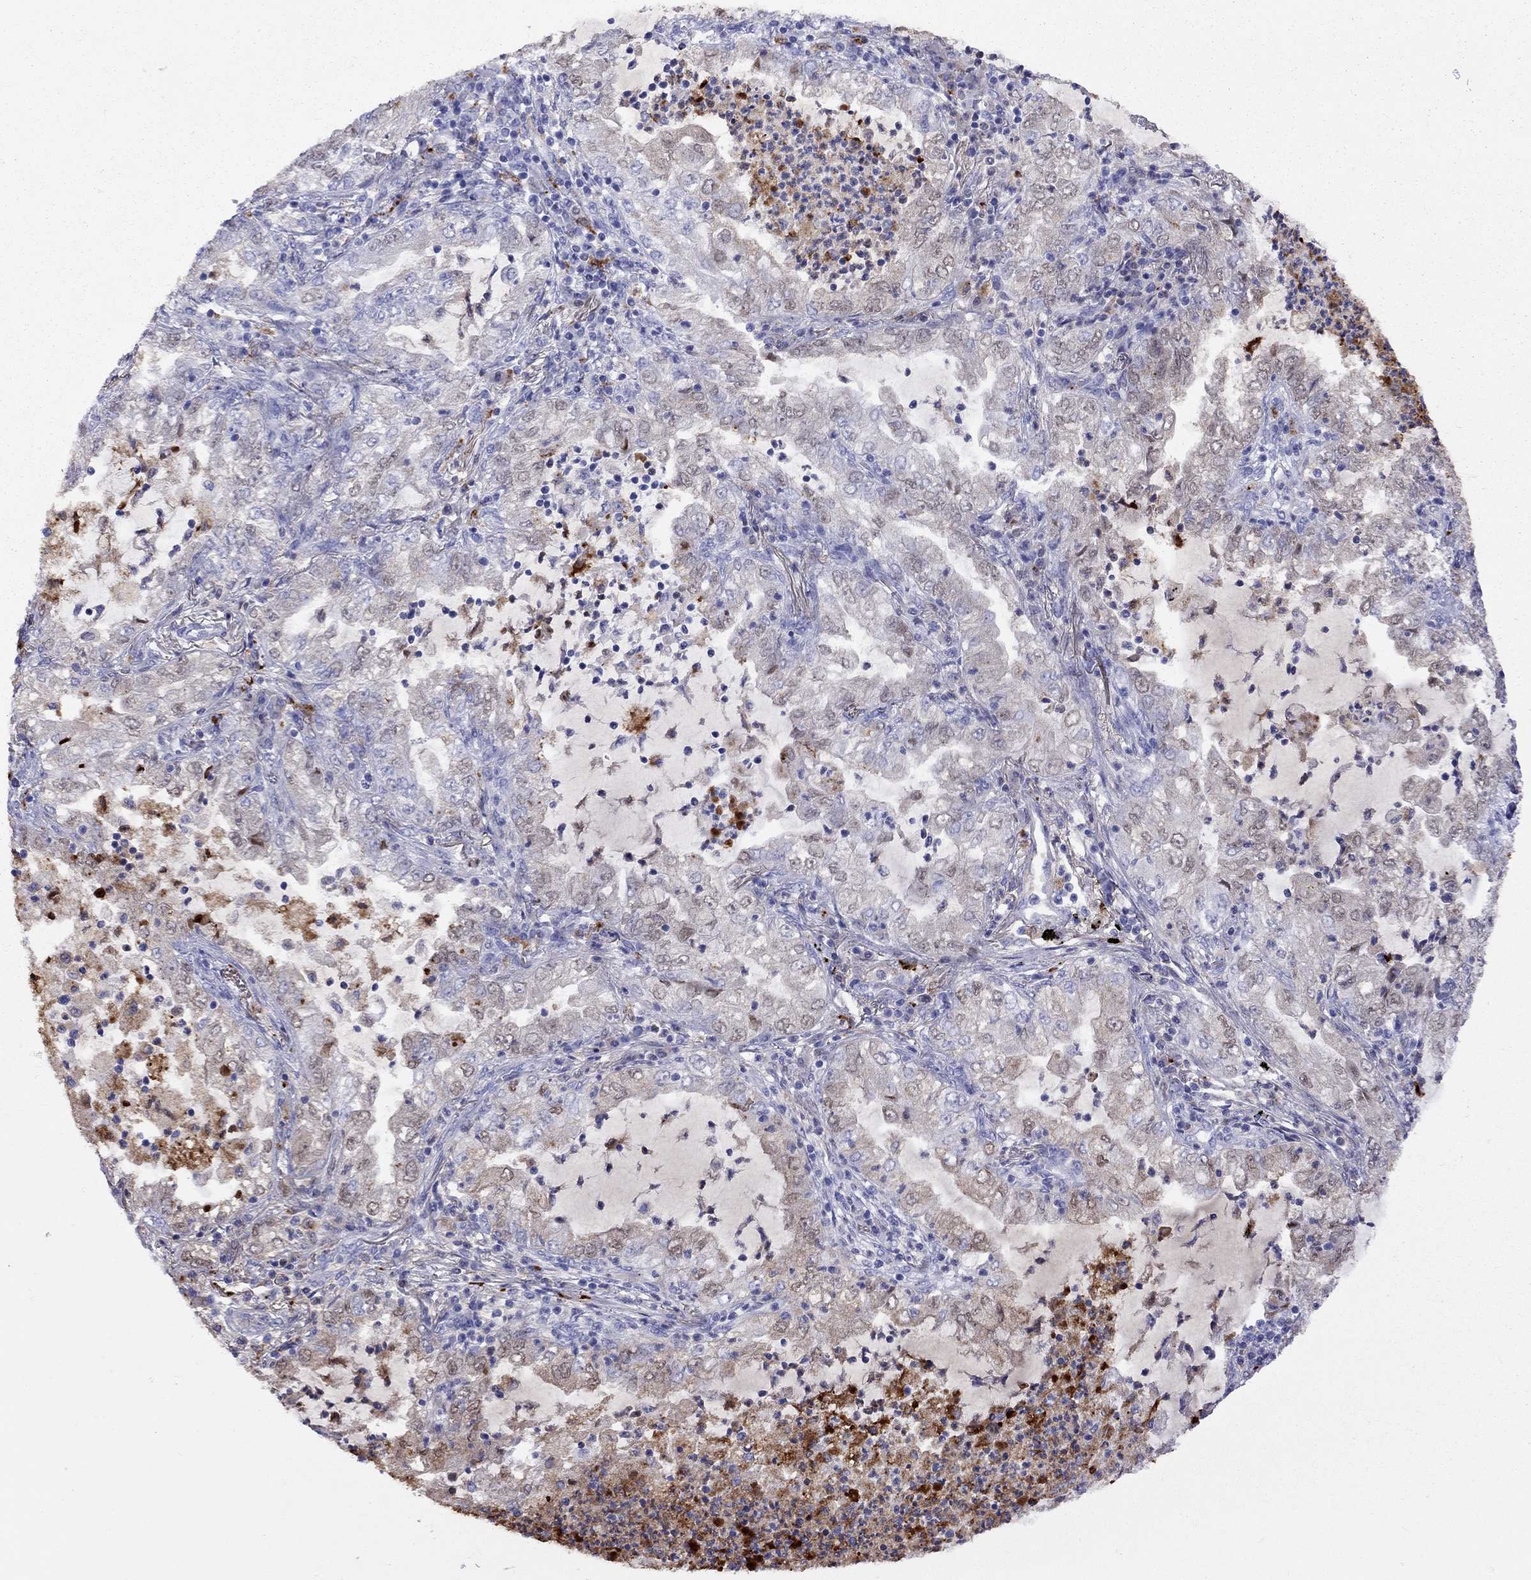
{"staining": {"intensity": "negative", "quantity": "none", "location": "none"}, "tissue": "lung cancer", "cell_type": "Tumor cells", "image_type": "cancer", "snomed": [{"axis": "morphology", "description": "Adenocarcinoma, NOS"}, {"axis": "topography", "description": "Lung"}], "caption": "High magnification brightfield microscopy of lung adenocarcinoma stained with DAB (brown) and counterstained with hematoxylin (blue): tumor cells show no significant positivity. Nuclei are stained in blue.", "gene": "SERPINA3", "patient": {"sex": "female", "age": 73}}